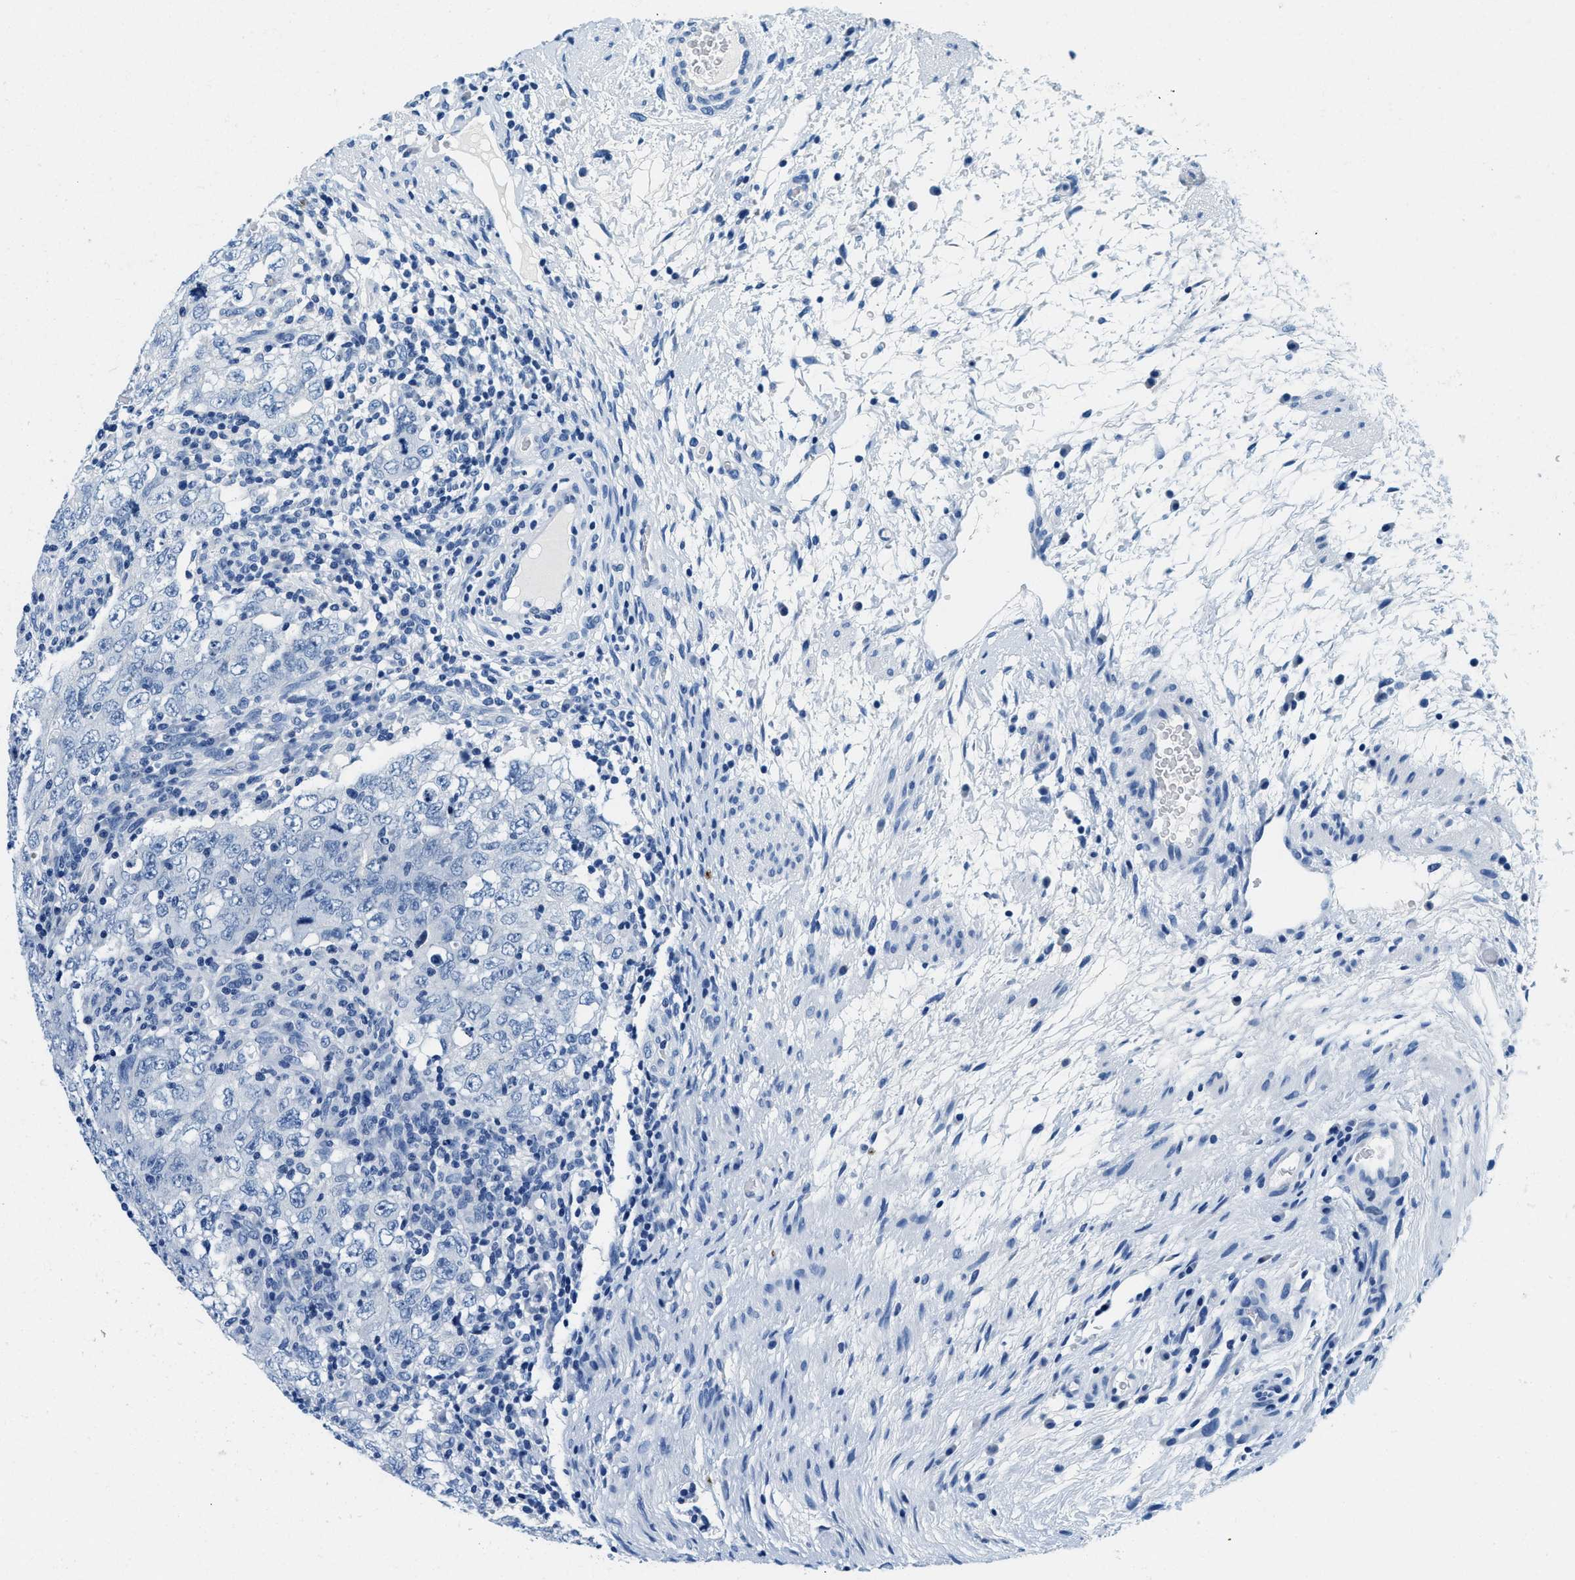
{"staining": {"intensity": "negative", "quantity": "none", "location": "none"}, "tissue": "testis cancer", "cell_type": "Tumor cells", "image_type": "cancer", "snomed": [{"axis": "morphology", "description": "Carcinoma, Embryonal, NOS"}, {"axis": "topography", "description": "Testis"}], "caption": "The immunohistochemistry (IHC) histopathology image has no significant positivity in tumor cells of testis cancer tissue. (Brightfield microscopy of DAB (3,3'-diaminobenzidine) immunohistochemistry (IHC) at high magnification).", "gene": "GSTM3", "patient": {"sex": "male", "age": 26}}